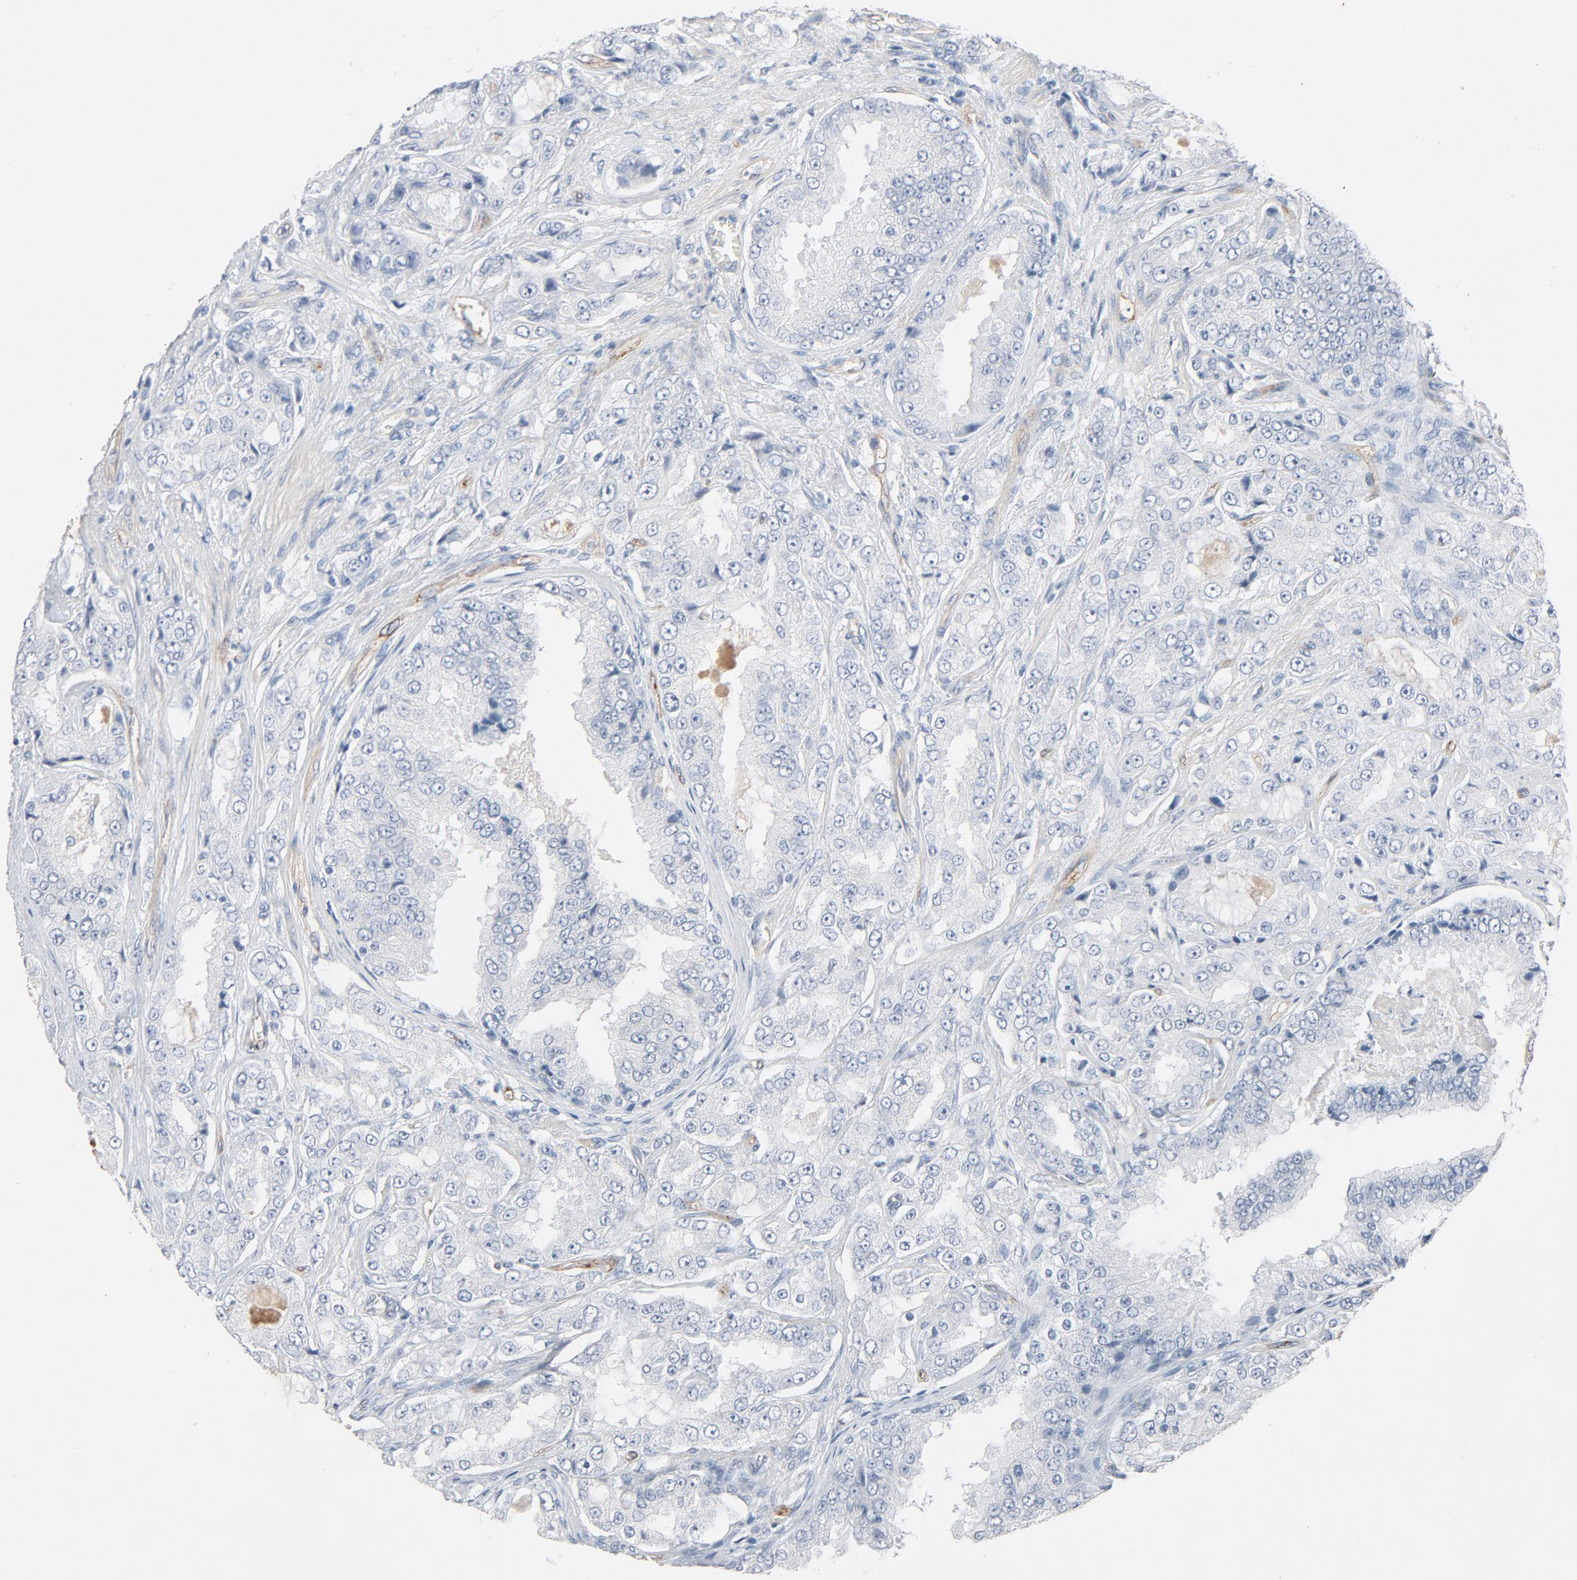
{"staining": {"intensity": "negative", "quantity": "none", "location": "none"}, "tissue": "prostate cancer", "cell_type": "Tumor cells", "image_type": "cancer", "snomed": [{"axis": "morphology", "description": "Adenocarcinoma, High grade"}, {"axis": "topography", "description": "Prostate"}], "caption": "DAB (3,3'-diaminobenzidine) immunohistochemical staining of prostate high-grade adenocarcinoma shows no significant expression in tumor cells.", "gene": "KDR", "patient": {"sex": "male", "age": 73}}